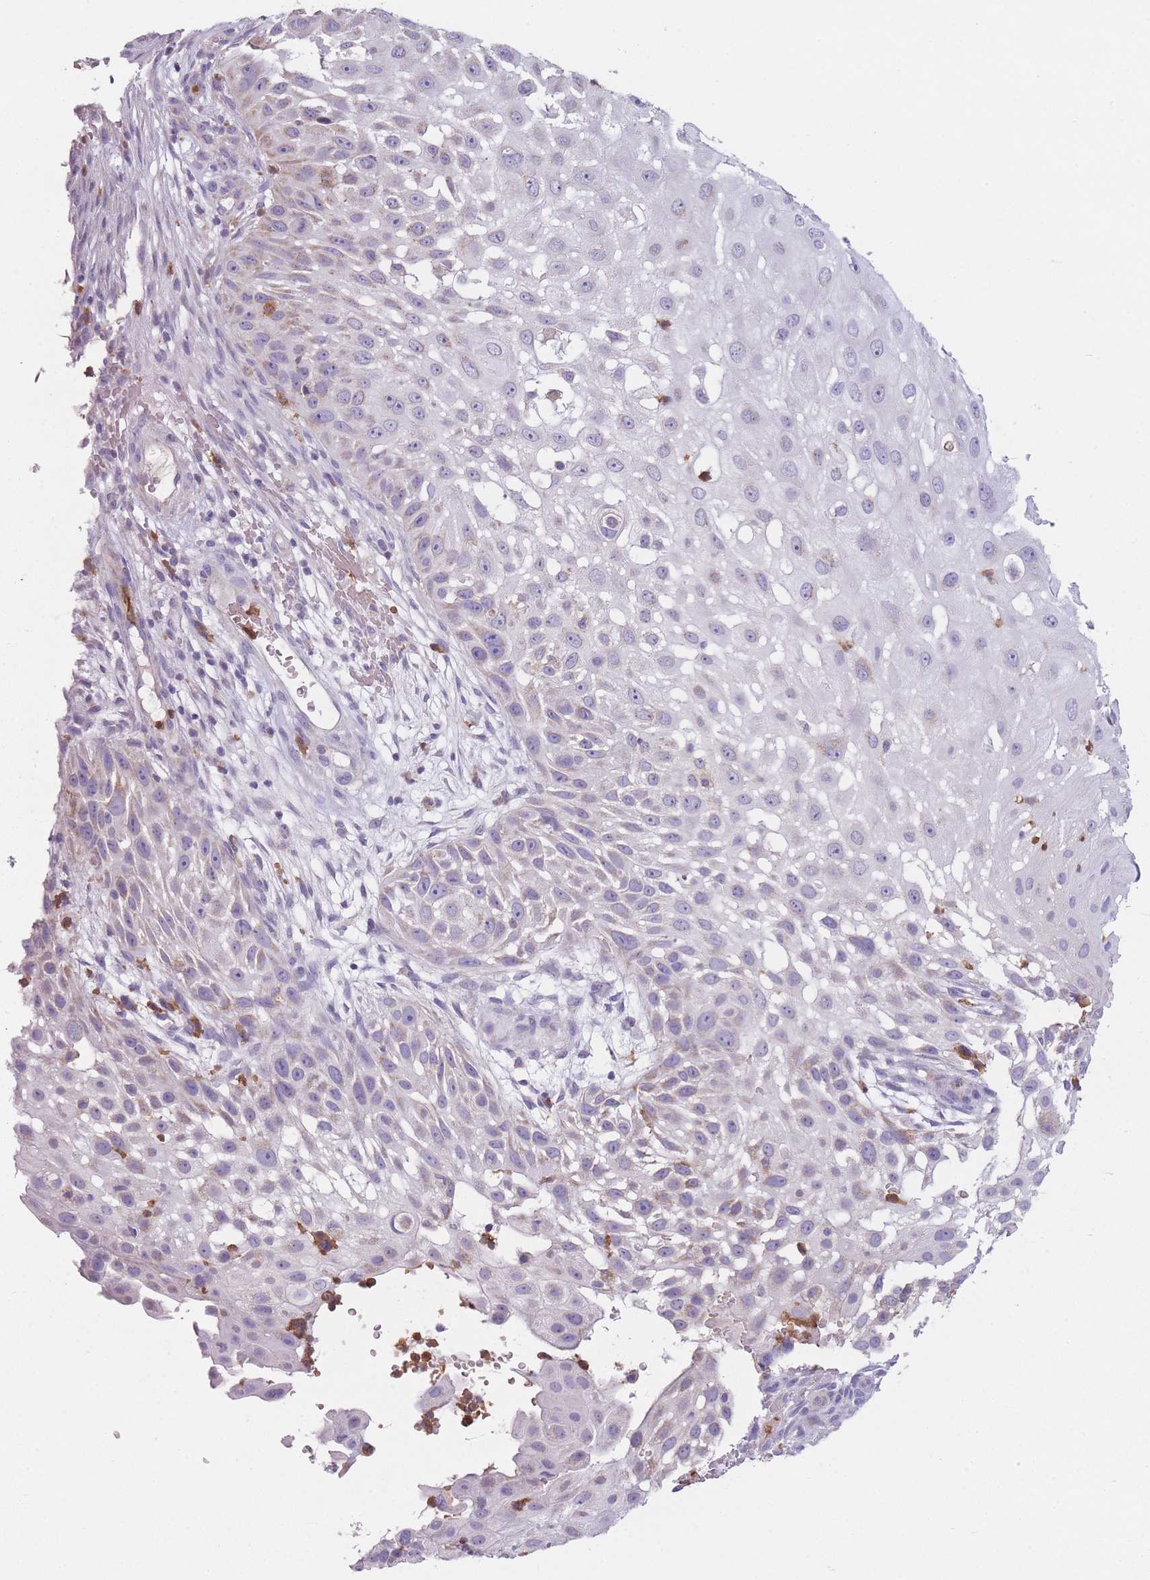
{"staining": {"intensity": "weak", "quantity": "<25%", "location": "cytoplasmic/membranous"}, "tissue": "skin cancer", "cell_type": "Tumor cells", "image_type": "cancer", "snomed": [{"axis": "morphology", "description": "Squamous cell carcinoma, NOS"}, {"axis": "topography", "description": "Skin"}], "caption": "Immunohistochemistry (IHC) of skin cancer (squamous cell carcinoma) reveals no staining in tumor cells.", "gene": "PRAM1", "patient": {"sex": "female", "age": 44}}